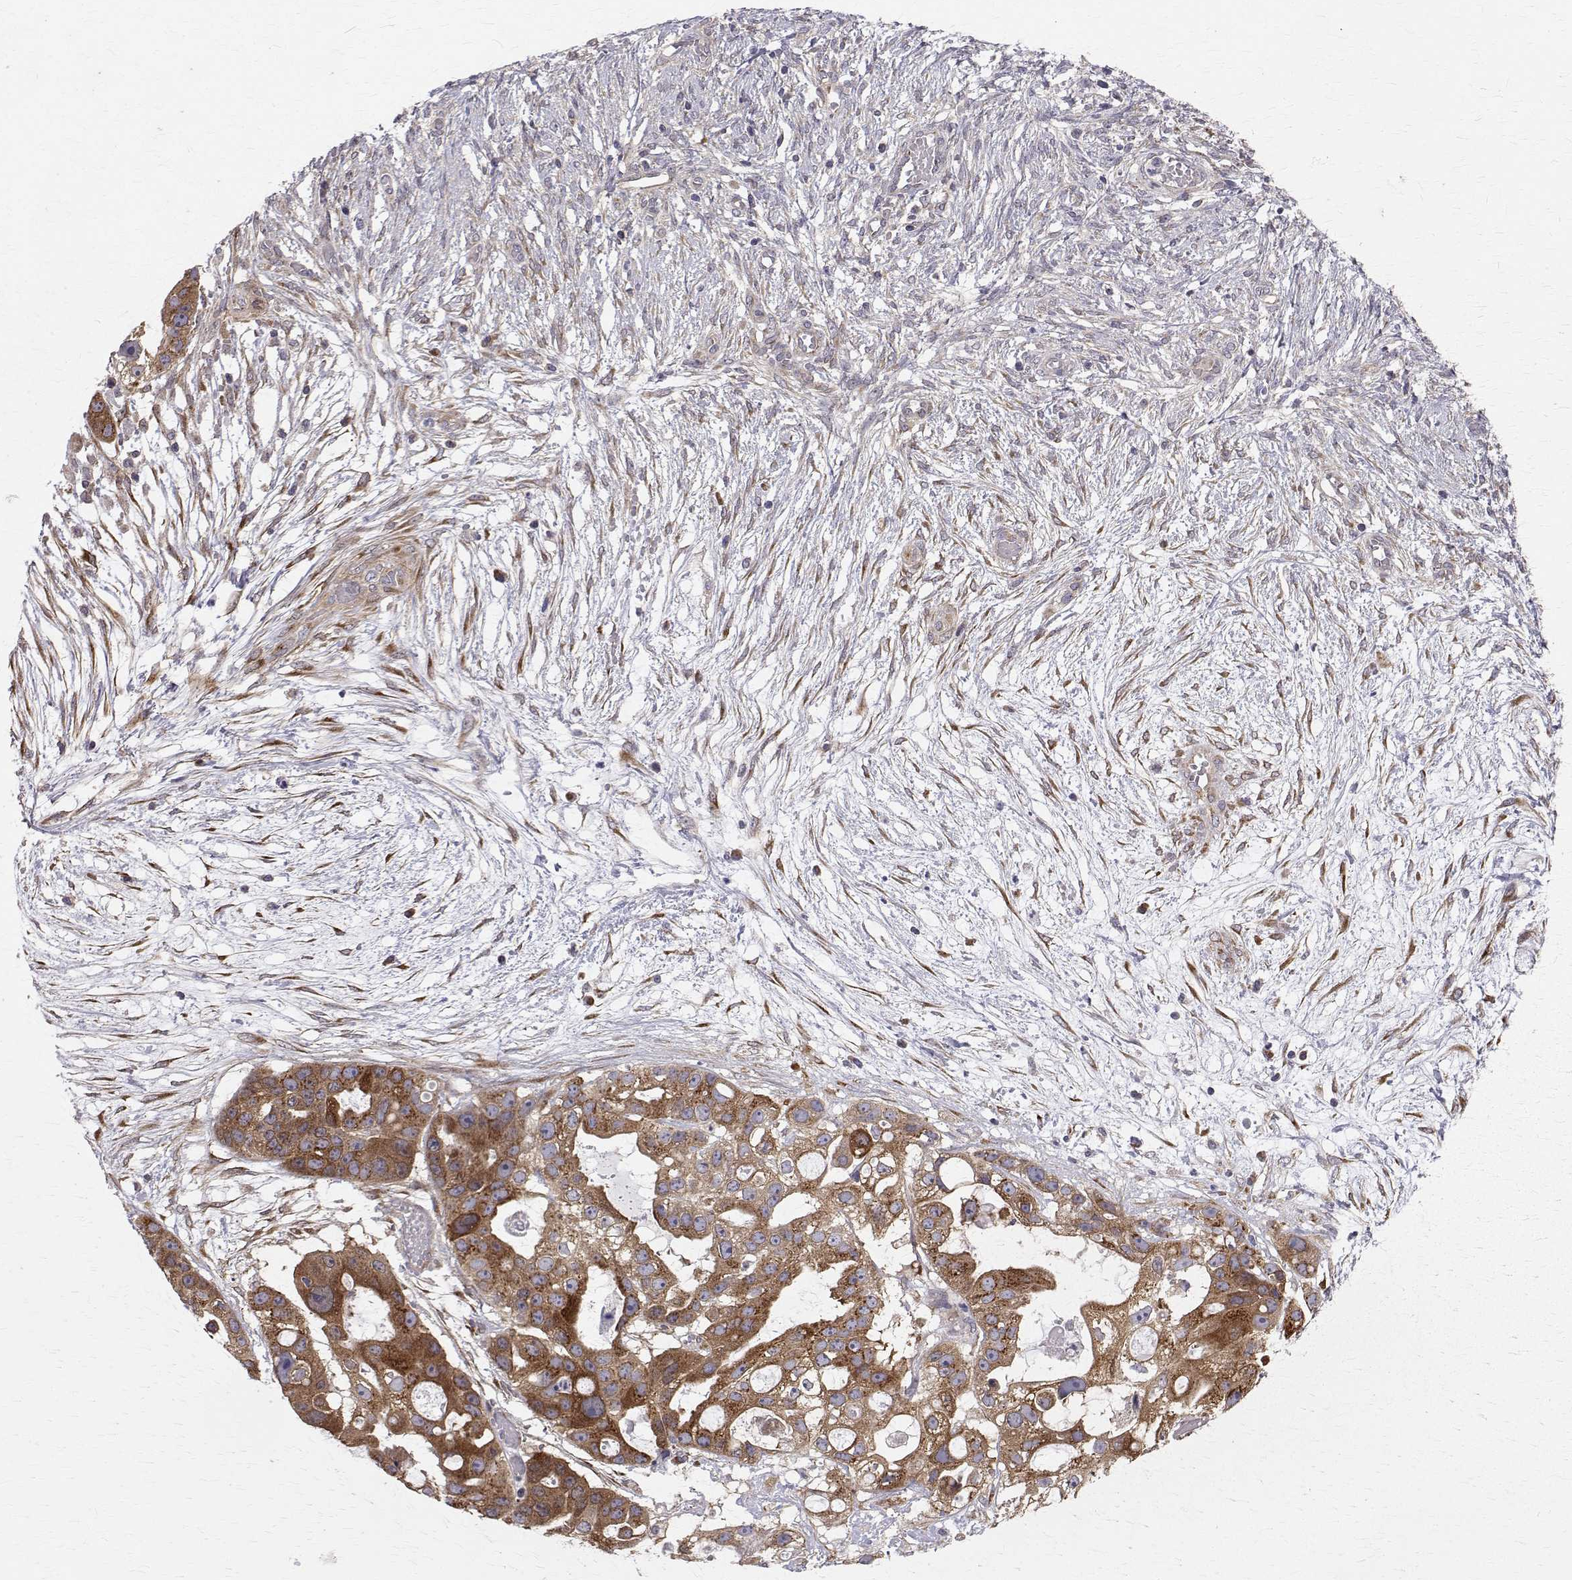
{"staining": {"intensity": "moderate", "quantity": ">75%", "location": "cytoplasmic/membranous"}, "tissue": "ovarian cancer", "cell_type": "Tumor cells", "image_type": "cancer", "snomed": [{"axis": "morphology", "description": "Cystadenocarcinoma, serous, NOS"}, {"axis": "topography", "description": "Ovary"}], "caption": "Immunohistochemical staining of ovarian cancer (serous cystadenocarcinoma) demonstrates medium levels of moderate cytoplasmic/membranous protein staining in about >75% of tumor cells. Nuclei are stained in blue.", "gene": "ARFGAP1", "patient": {"sex": "female", "age": 56}}